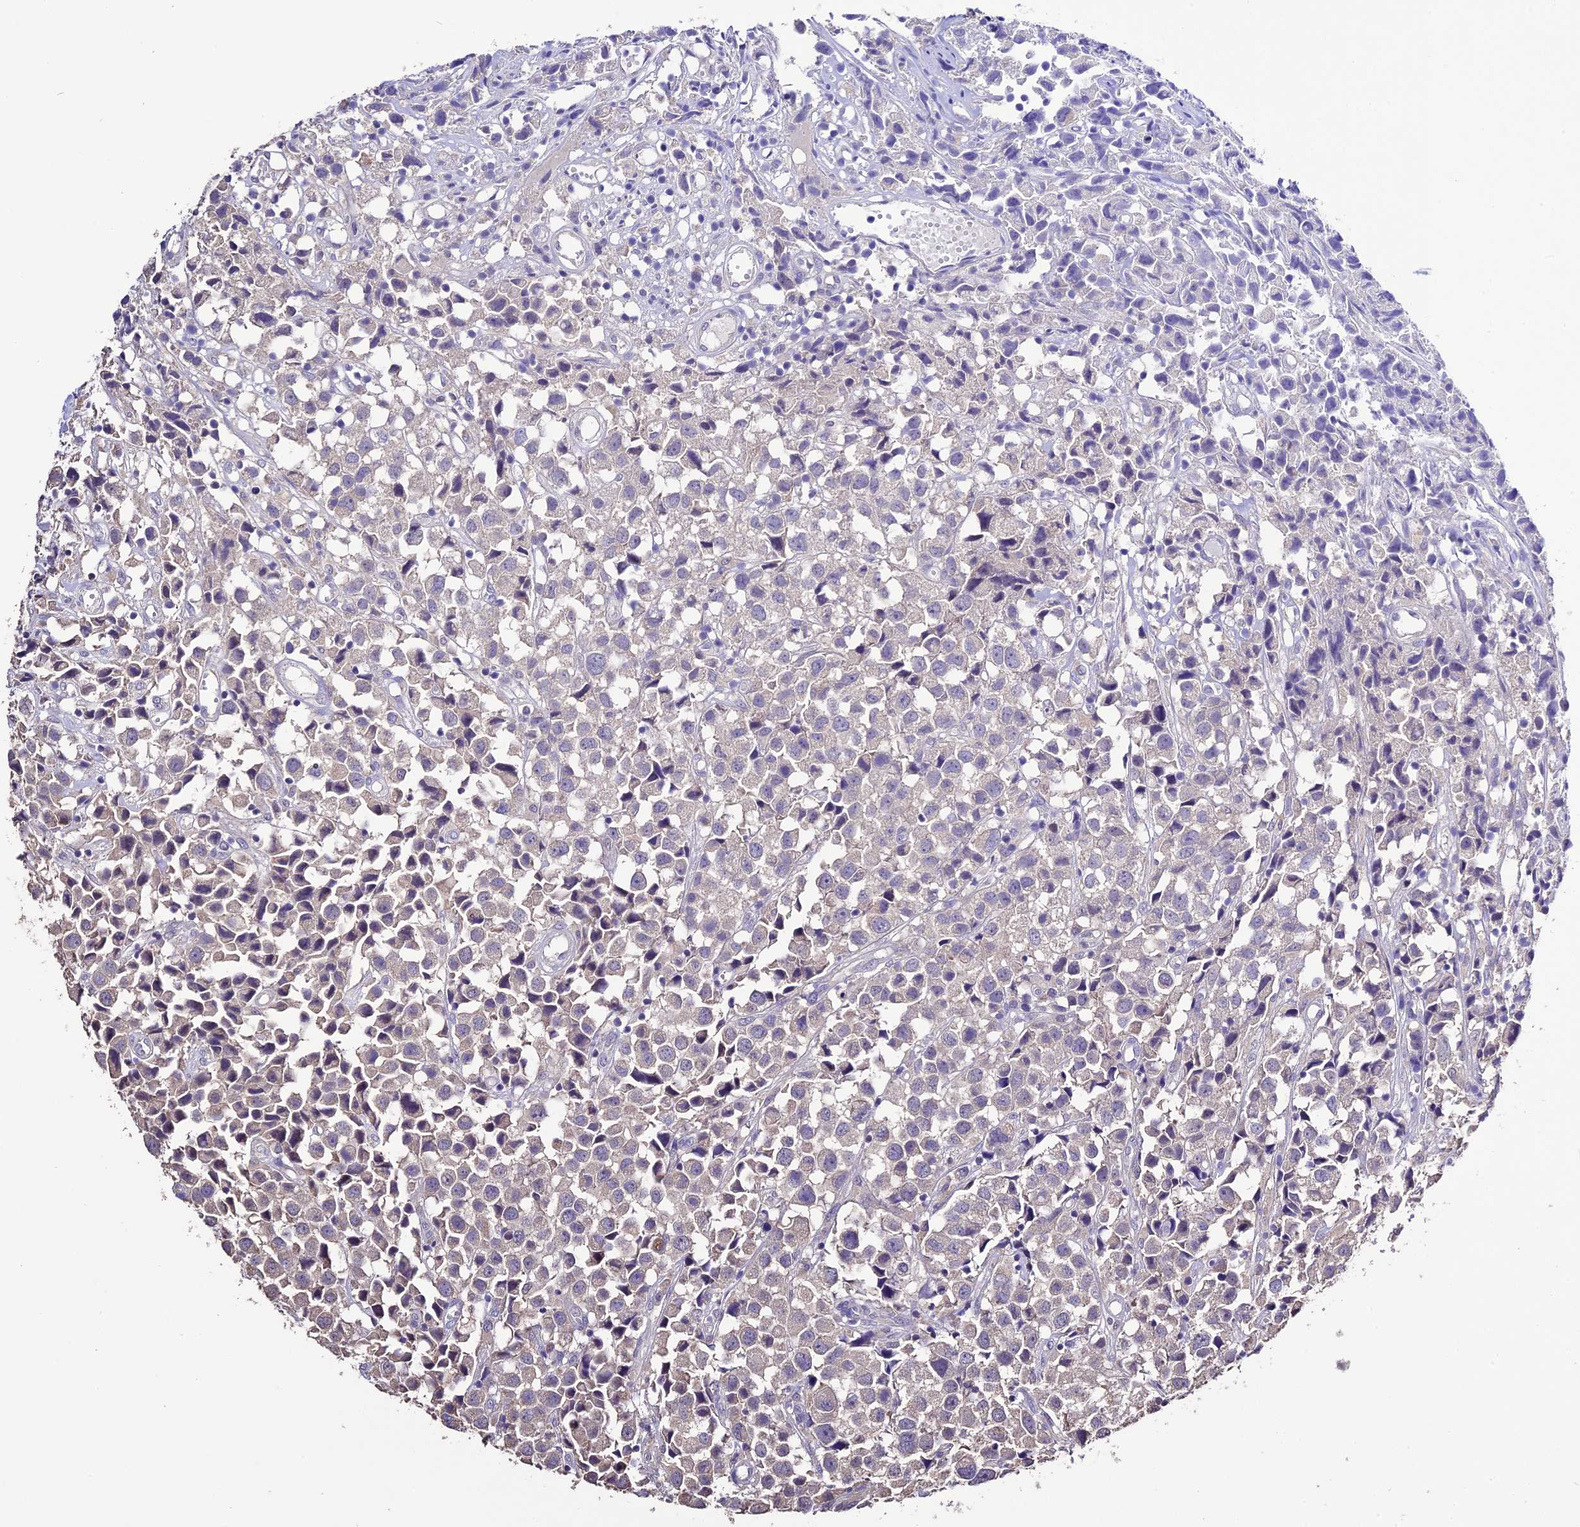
{"staining": {"intensity": "negative", "quantity": "none", "location": "none"}, "tissue": "urothelial cancer", "cell_type": "Tumor cells", "image_type": "cancer", "snomed": [{"axis": "morphology", "description": "Urothelial carcinoma, High grade"}, {"axis": "topography", "description": "Urinary bladder"}], "caption": "An image of human urothelial cancer is negative for staining in tumor cells. (Brightfield microscopy of DAB (3,3'-diaminobenzidine) immunohistochemistry at high magnification).", "gene": "DIS3L", "patient": {"sex": "female", "age": 75}}